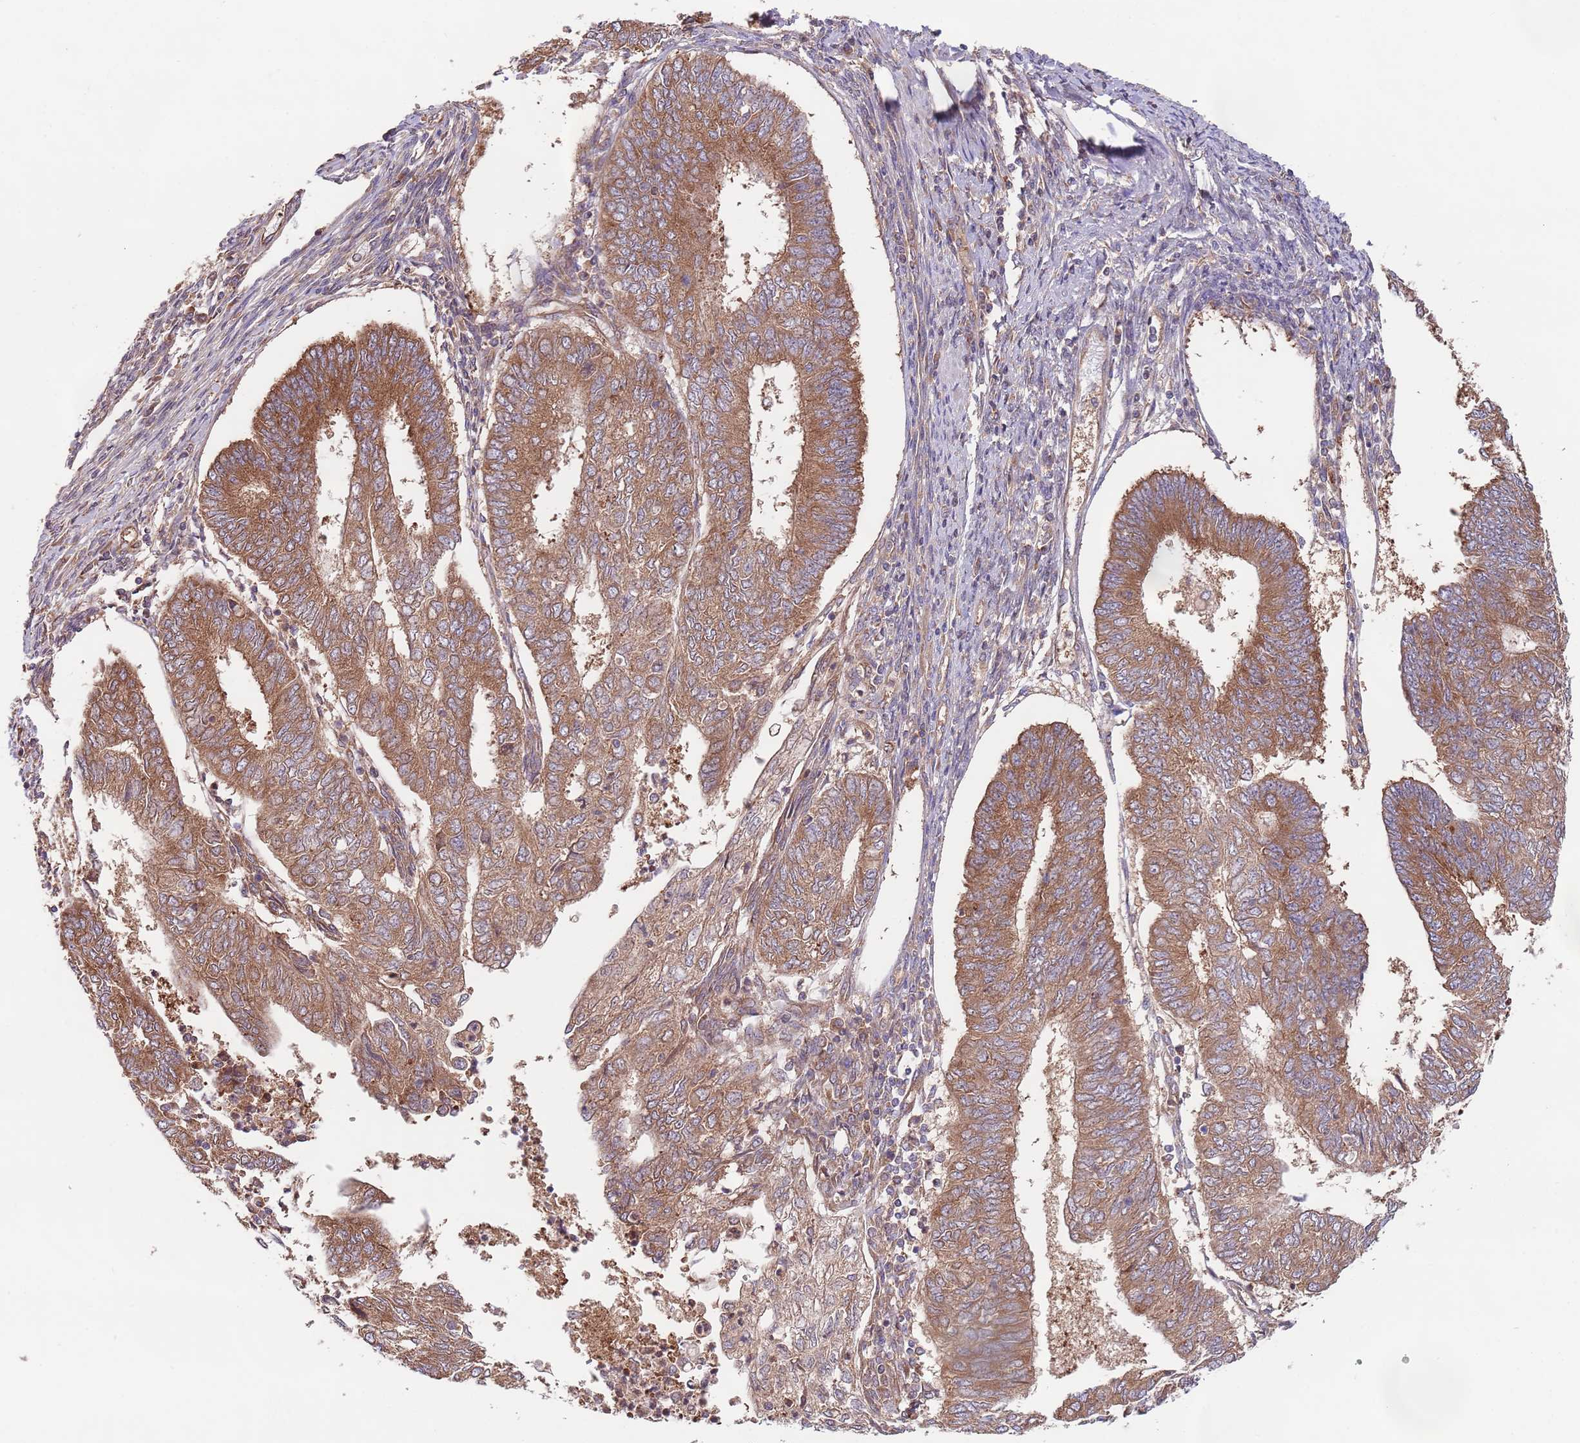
{"staining": {"intensity": "moderate", "quantity": ">75%", "location": "cytoplasmic/membranous"}, "tissue": "endometrial cancer", "cell_type": "Tumor cells", "image_type": "cancer", "snomed": [{"axis": "morphology", "description": "Adenocarcinoma, NOS"}, {"axis": "topography", "description": "Endometrium"}], "caption": "Brown immunohistochemical staining in human endometrial cancer (adenocarcinoma) exhibits moderate cytoplasmic/membranous positivity in approximately >75% of tumor cells.", "gene": "EIF3F", "patient": {"sex": "female", "age": 68}}